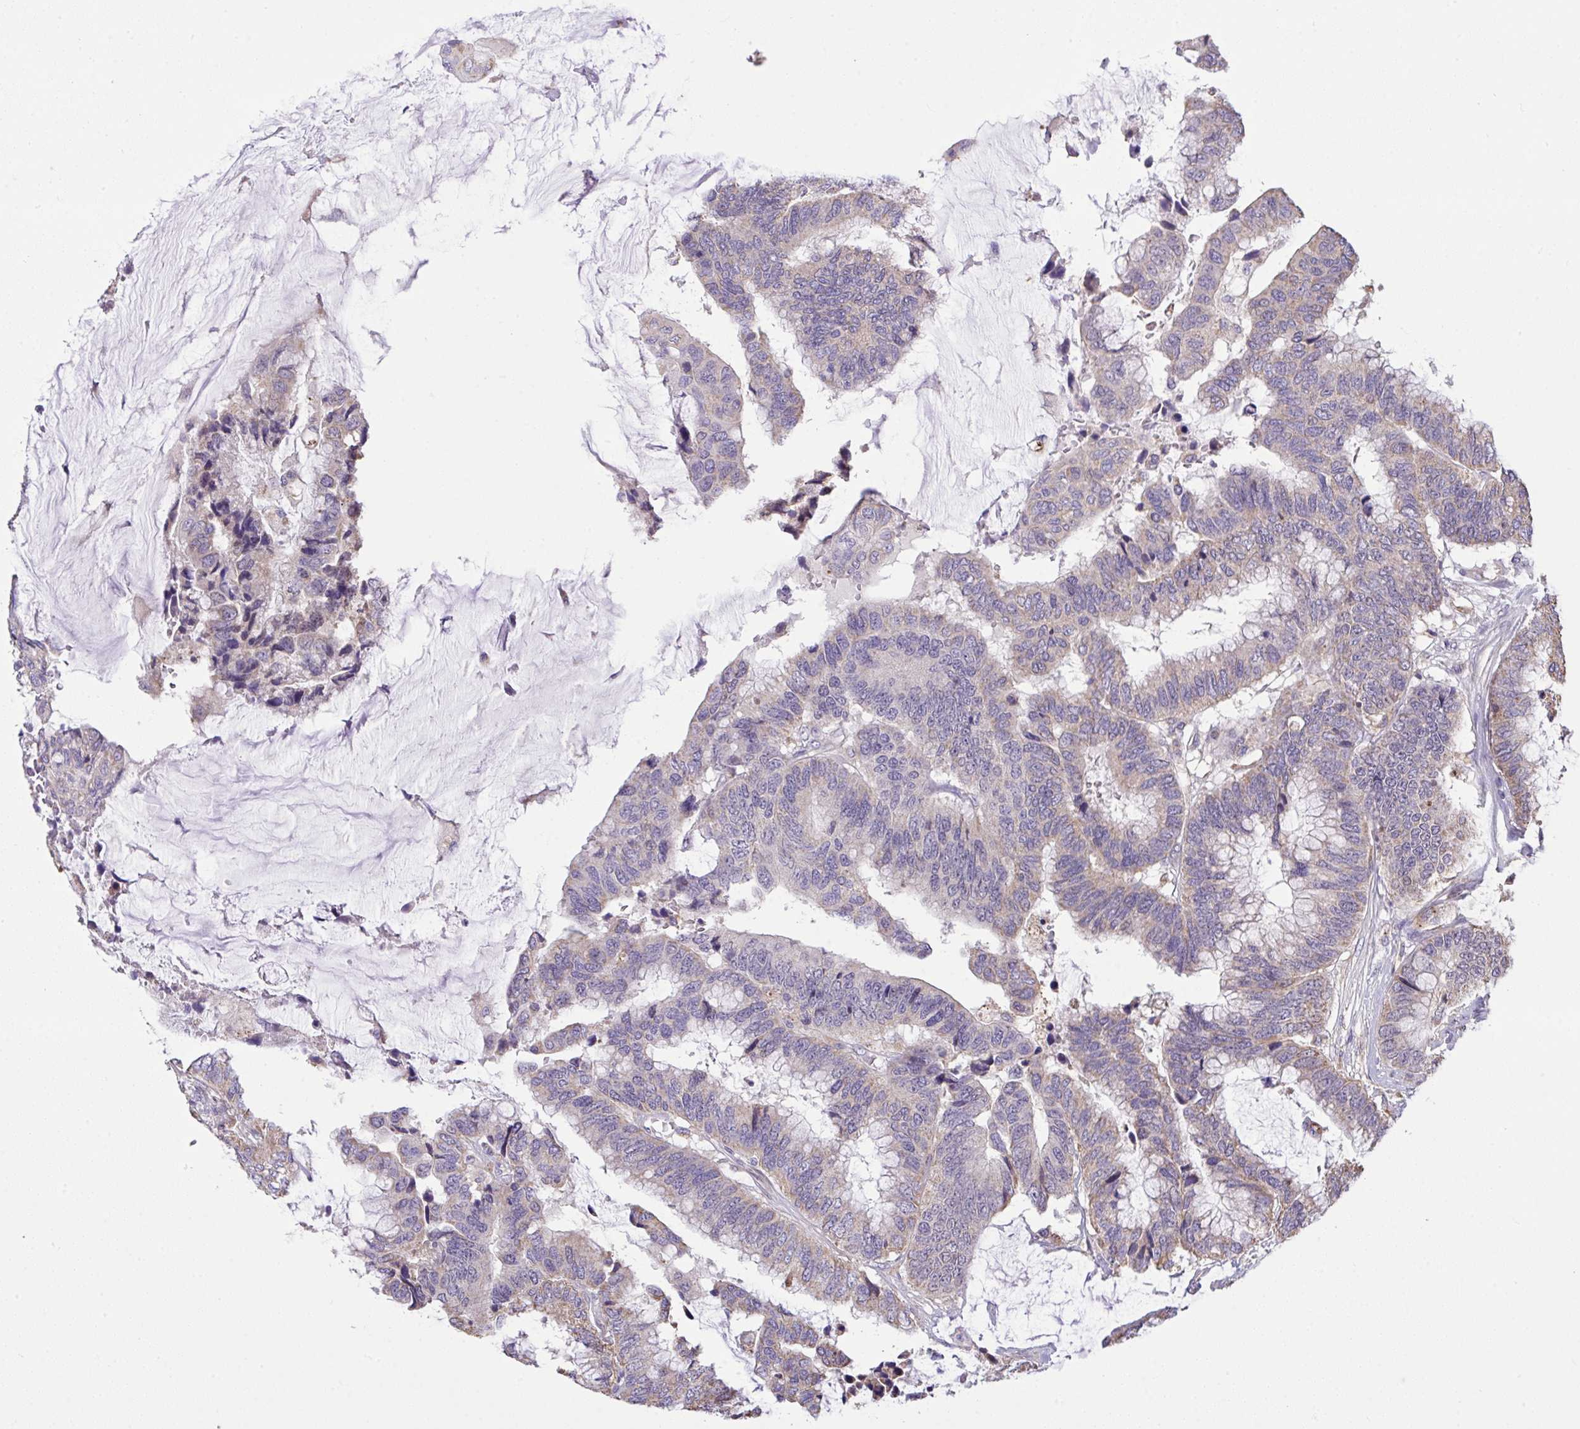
{"staining": {"intensity": "negative", "quantity": "none", "location": "none"}, "tissue": "colorectal cancer", "cell_type": "Tumor cells", "image_type": "cancer", "snomed": [{"axis": "morphology", "description": "Adenocarcinoma, NOS"}, {"axis": "topography", "description": "Rectum"}], "caption": "High magnification brightfield microscopy of colorectal cancer stained with DAB (brown) and counterstained with hematoxylin (blue): tumor cells show no significant staining.", "gene": "PPM1H", "patient": {"sex": "female", "age": 59}}